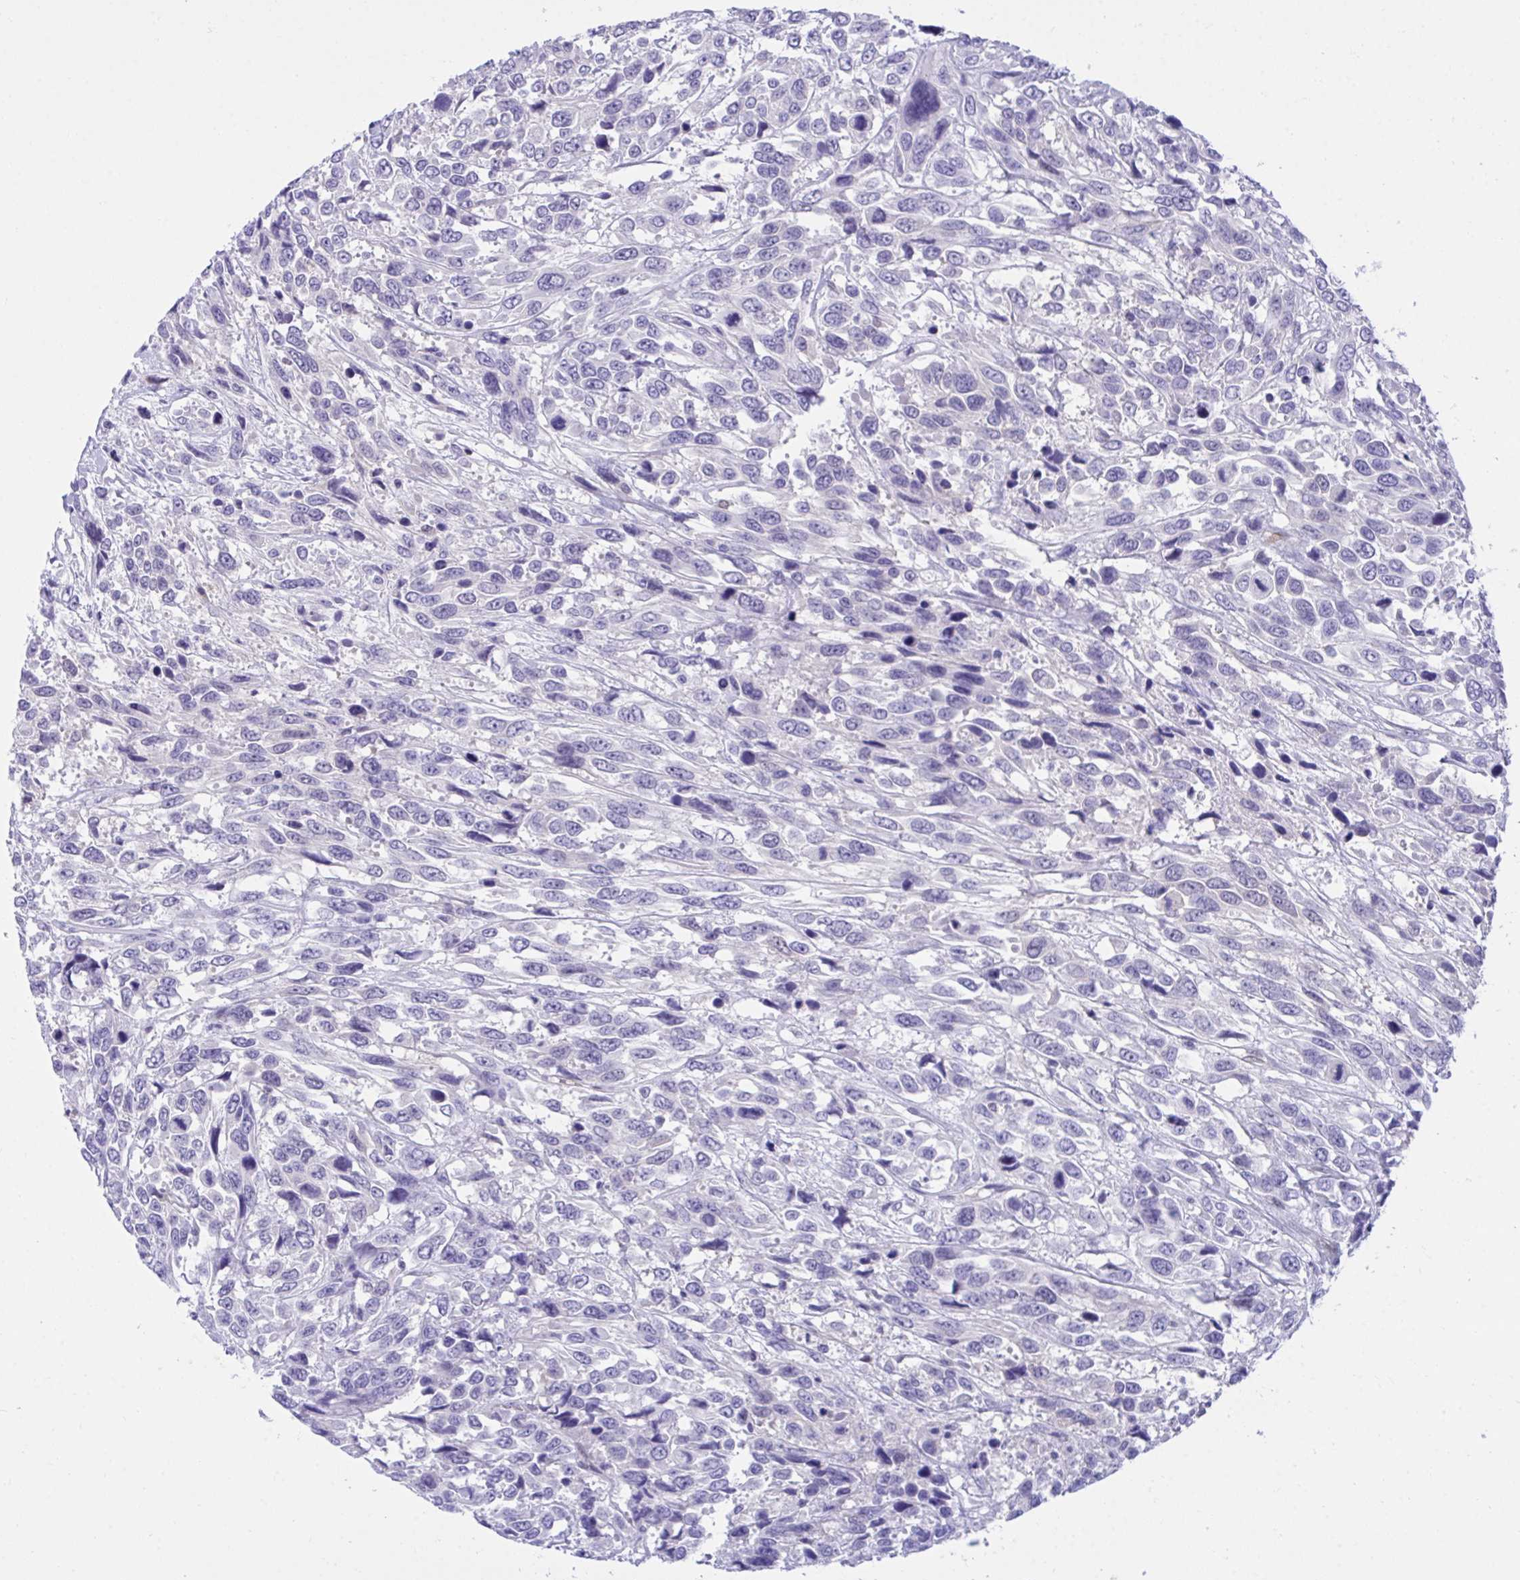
{"staining": {"intensity": "negative", "quantity": "none", "location": "none"}, "tissue": "urothelial cancer", "cell_type": "Tumor cells", "image_type": "cancer", "snomed": [{"axis": "morphology", "description": "Urothelial carcinoma, High grade"}, {"axis": "topography", "description": "Urinary bladder"}], "caption": "IHC micrograph of human urothelial cancer stained for a protein (brown), which shows no staining in tumor cells.", "gene": "PGM2L1", "patient": {"sex": "female", "age": 70}}